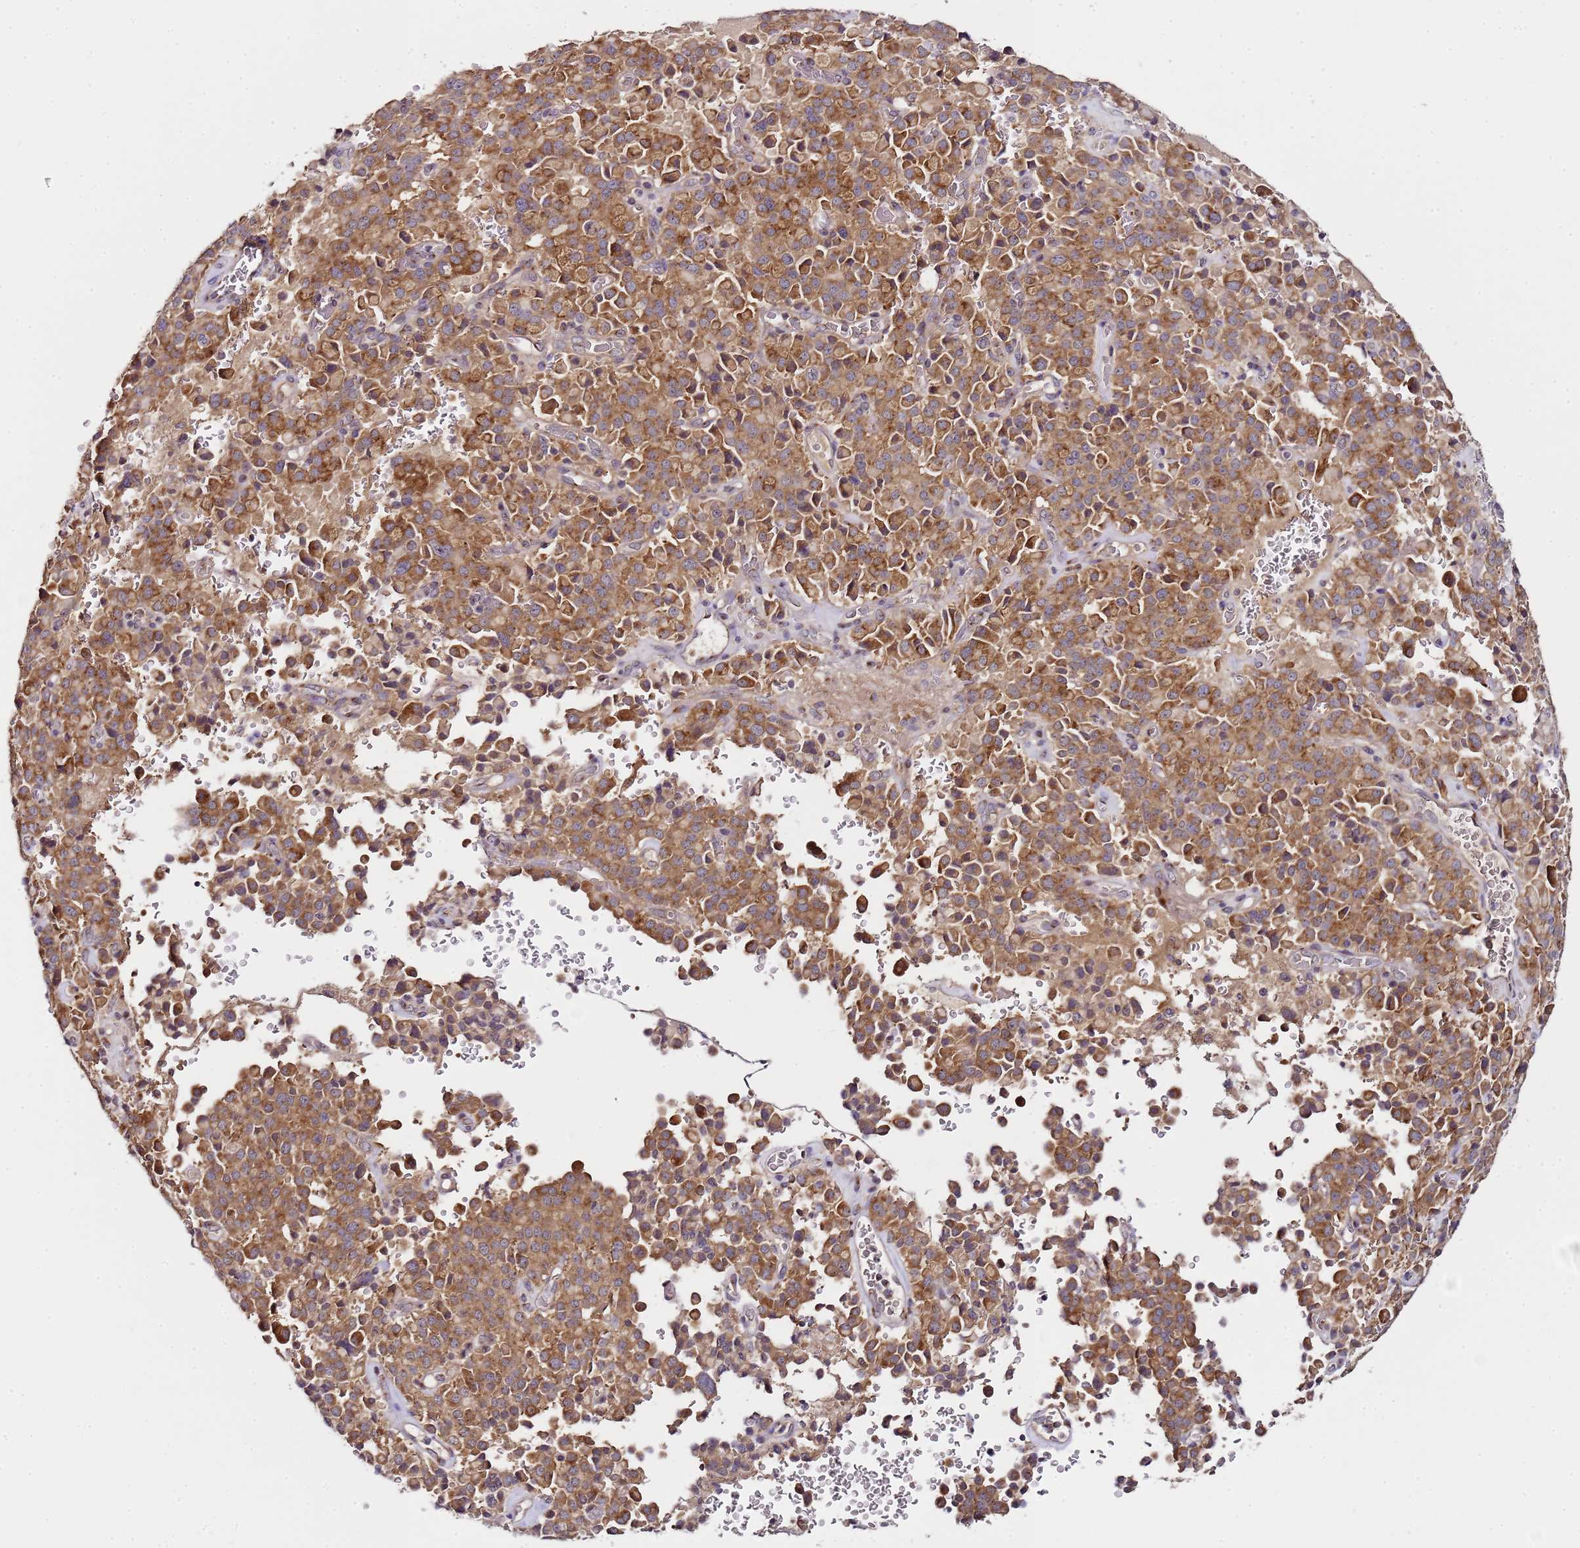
{"staining": {"intensity": "moderate", "quantity": ">75%", "location": "cytoplasmic/membranous"}, "tissue": "pancreatic cancer", "cell_type": "Tumor cells", "image_type": "cancer", "snomed": [{"axis": "morphology", "description": "Adenocarcinoma, NOS"}, {"axis": "topography", "description": "Pancreas"}], "caption": "A high-resolution photomicrograph shows IHC staining of pancreatic cancer, which reveals moderate cytoplasmic/membranous expression in about >75% of tumor cells.", "gene": "MRPL49", "patient": {"sex": "male", "age": 65}}